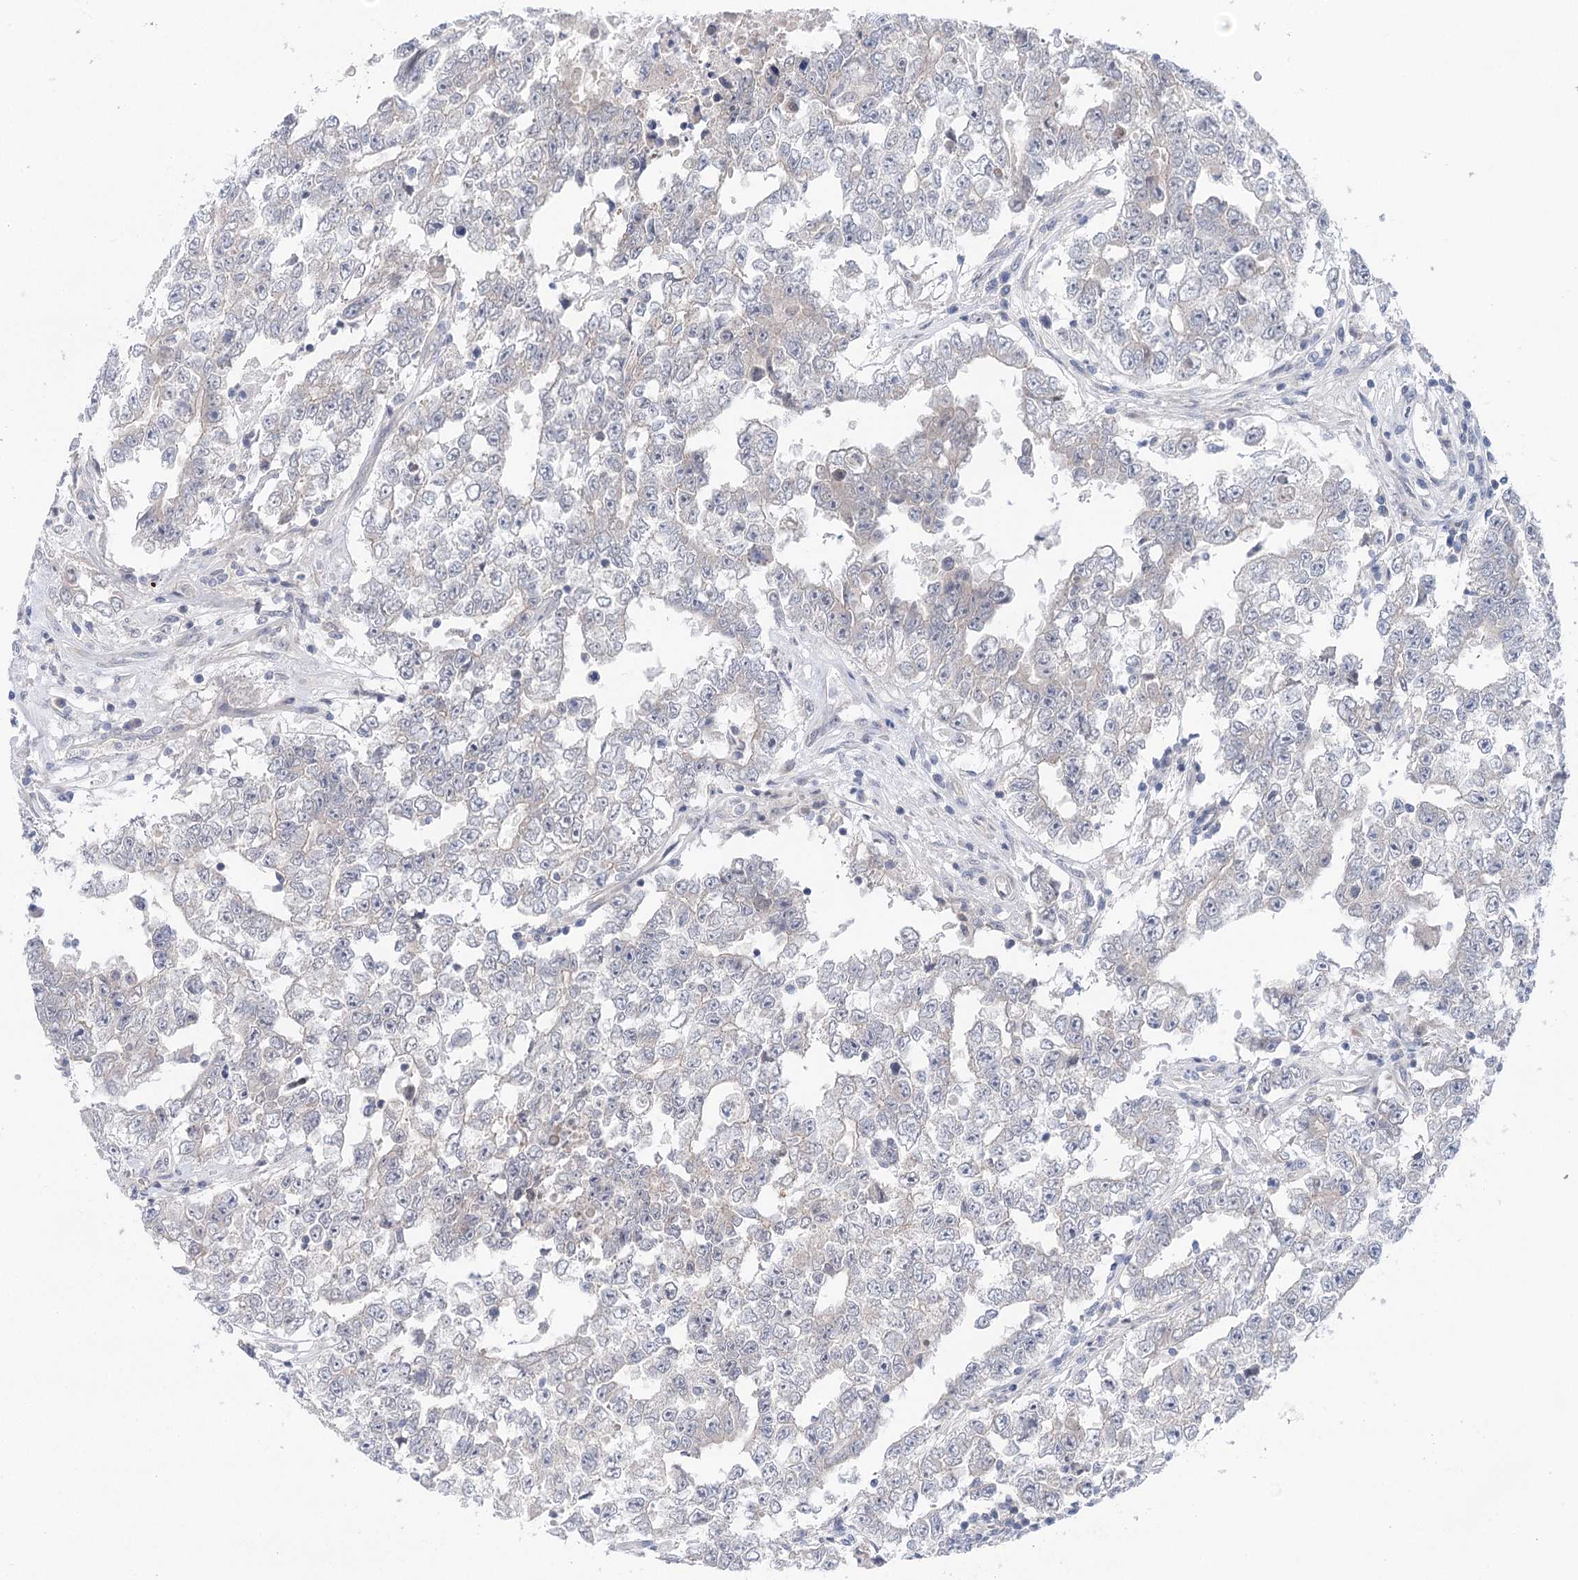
{"staining": {"intensity": "negative", "quantity": "none", "location": "none"}, "tissue": "testis cancer", "cell_type": "Tumor cells", "image_type": "cancer", "snomed": [{"axis": "morphology", "description": "Carcinoma, Embryonal, NOS"}, {"axis": "topography", "description": "Testis"}], "caption": "This is a photomicrograph of immunohistochemistry (IHC) staining of testis cancer, which shows no positivity in tumor cells.", "gene": "LALBA", "patient": {"sex": "male", "age": 25}}